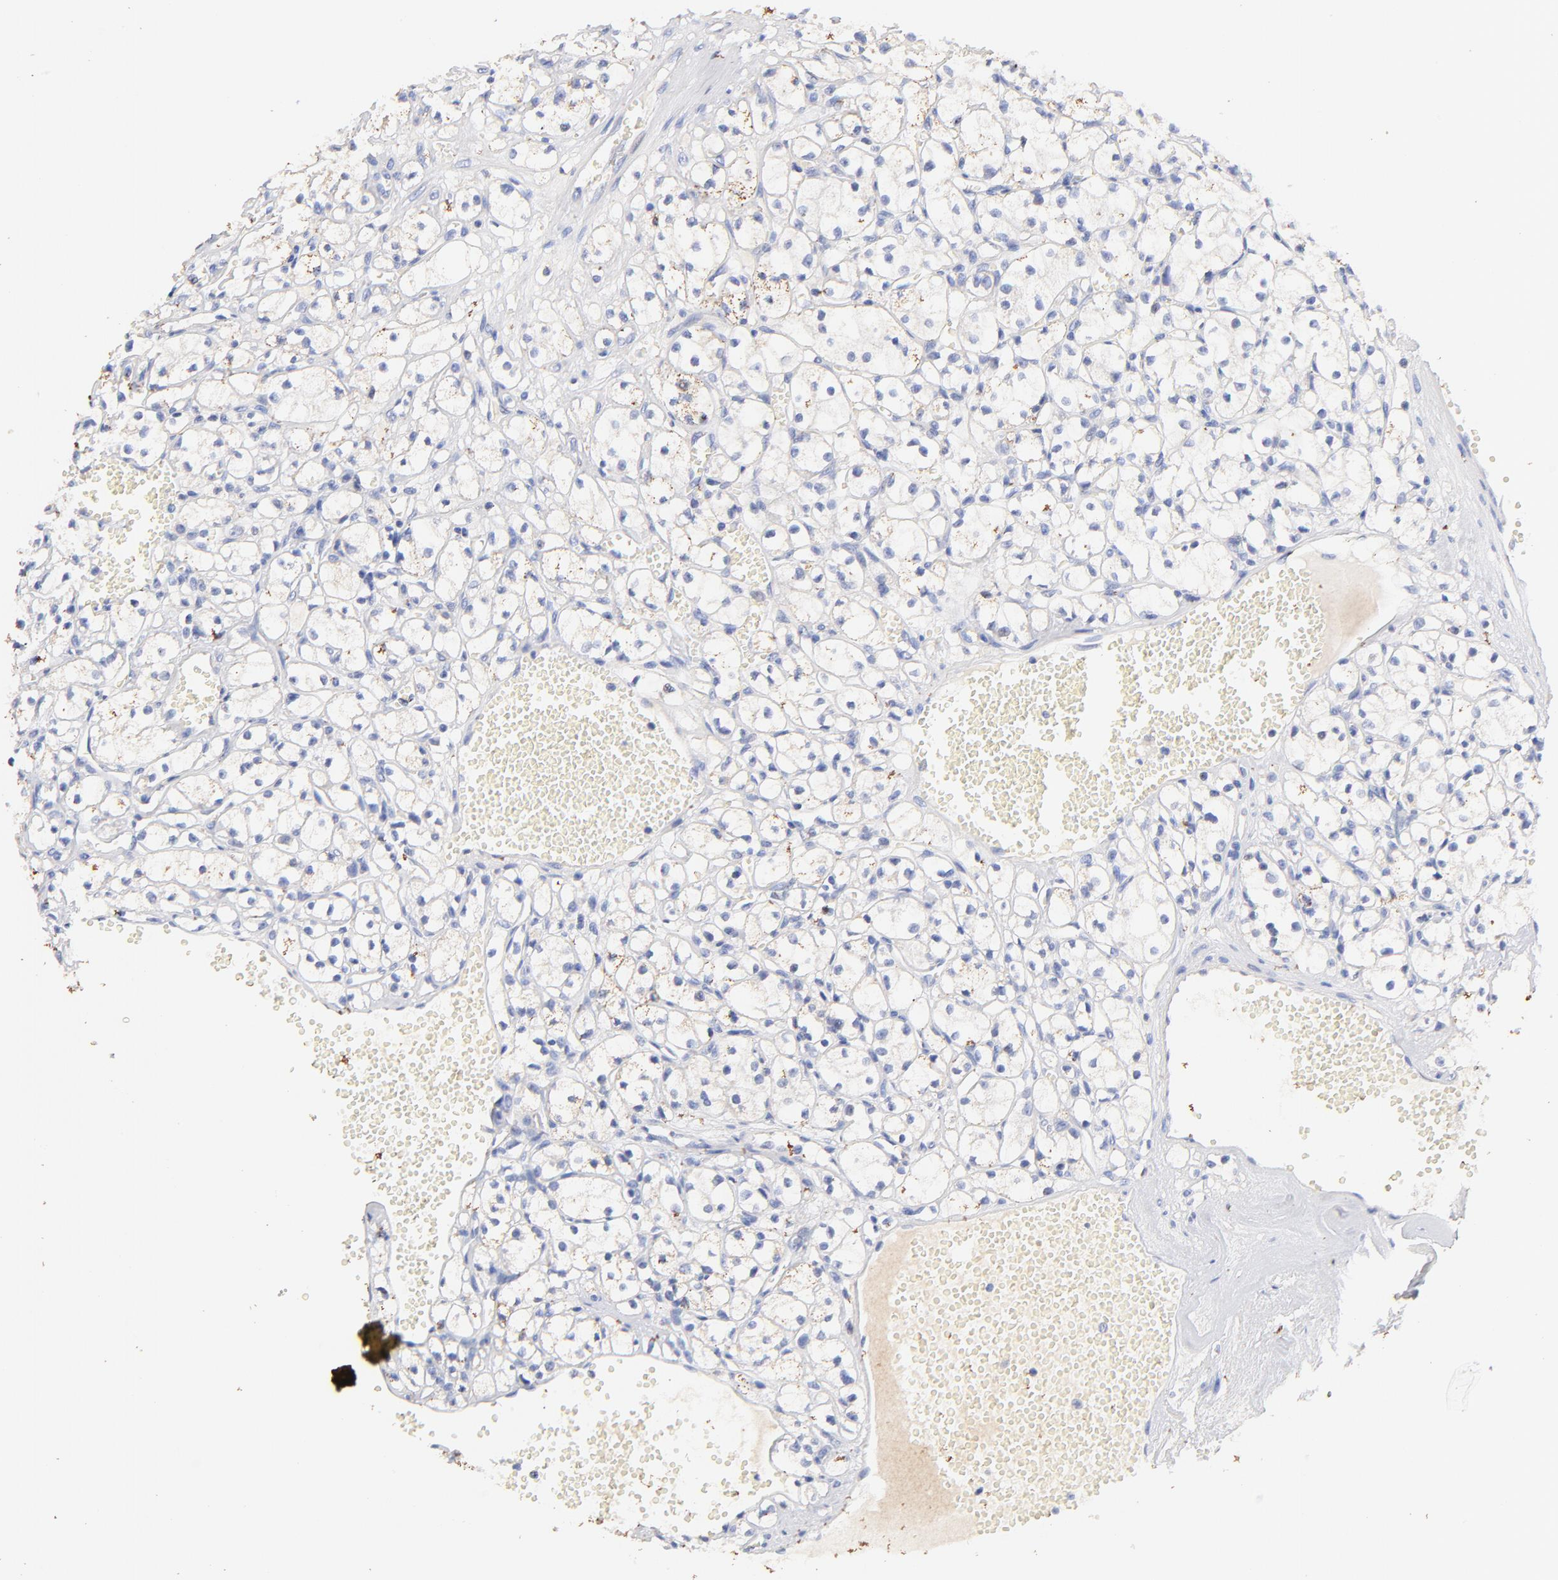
{"staining": {"intensity": "negative", "quantity": "none", "location": "none"}, "tissue": "renal cancer", "cell_type": "Tumor cells", "image_type": "cancer", "snomed": [{"axis": "morphology", "description": "Adenocarcinoma, NOS"}, {"axis": "topography", "description": "Kidney"}], "caption": "A high-resolution image shows immunohistochemistry staining of renal adenocarcinoma, which demonstrates no significant staining in tumor cells.", "gene": "IGLV7-43", "patient": {"sex": "male", "age": 61}}